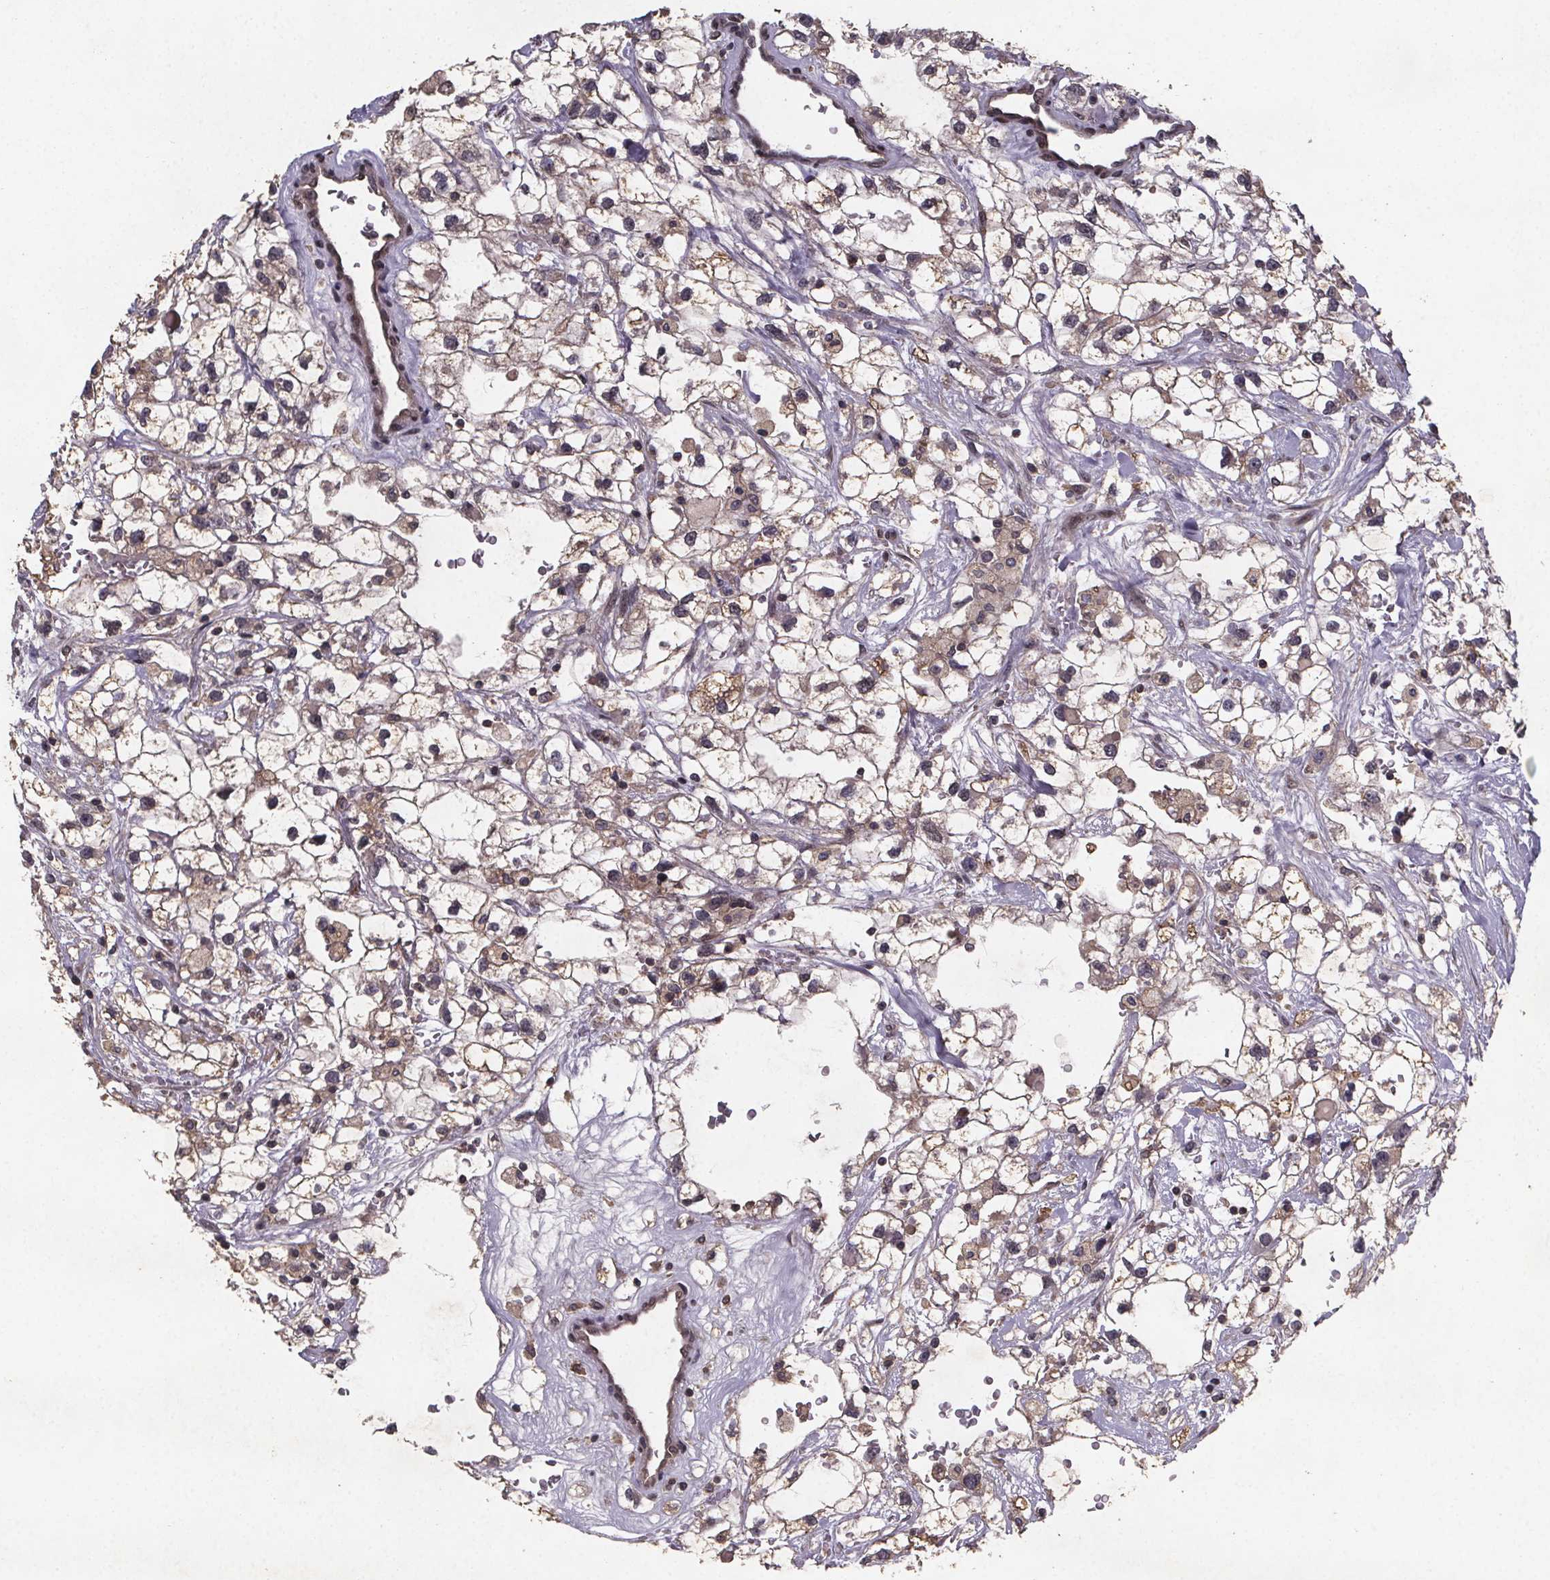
{"staining": {"intensity": "weak", "quantity": "25%-75%", "location": "cytoplasmic/membranous"}, "tissue": "renal cancer", "cell_type": "Tumor cells", "image_type": "cancer", "snomed": [{"axis": "morphology", "description": "Adenocarcinoma, NOS"}, {"axis": "topography", "description": "Kidney"}], "caption": "Renal cancer stained with IHC shows weak cytoplasmic/membranous staining in about 25%-75% of tumor cells. (DAB = brown stain, brightfield microscopy at high magnification).", "gene": "PIERCE2", "patient": {"sex": "male", "age": 59}}